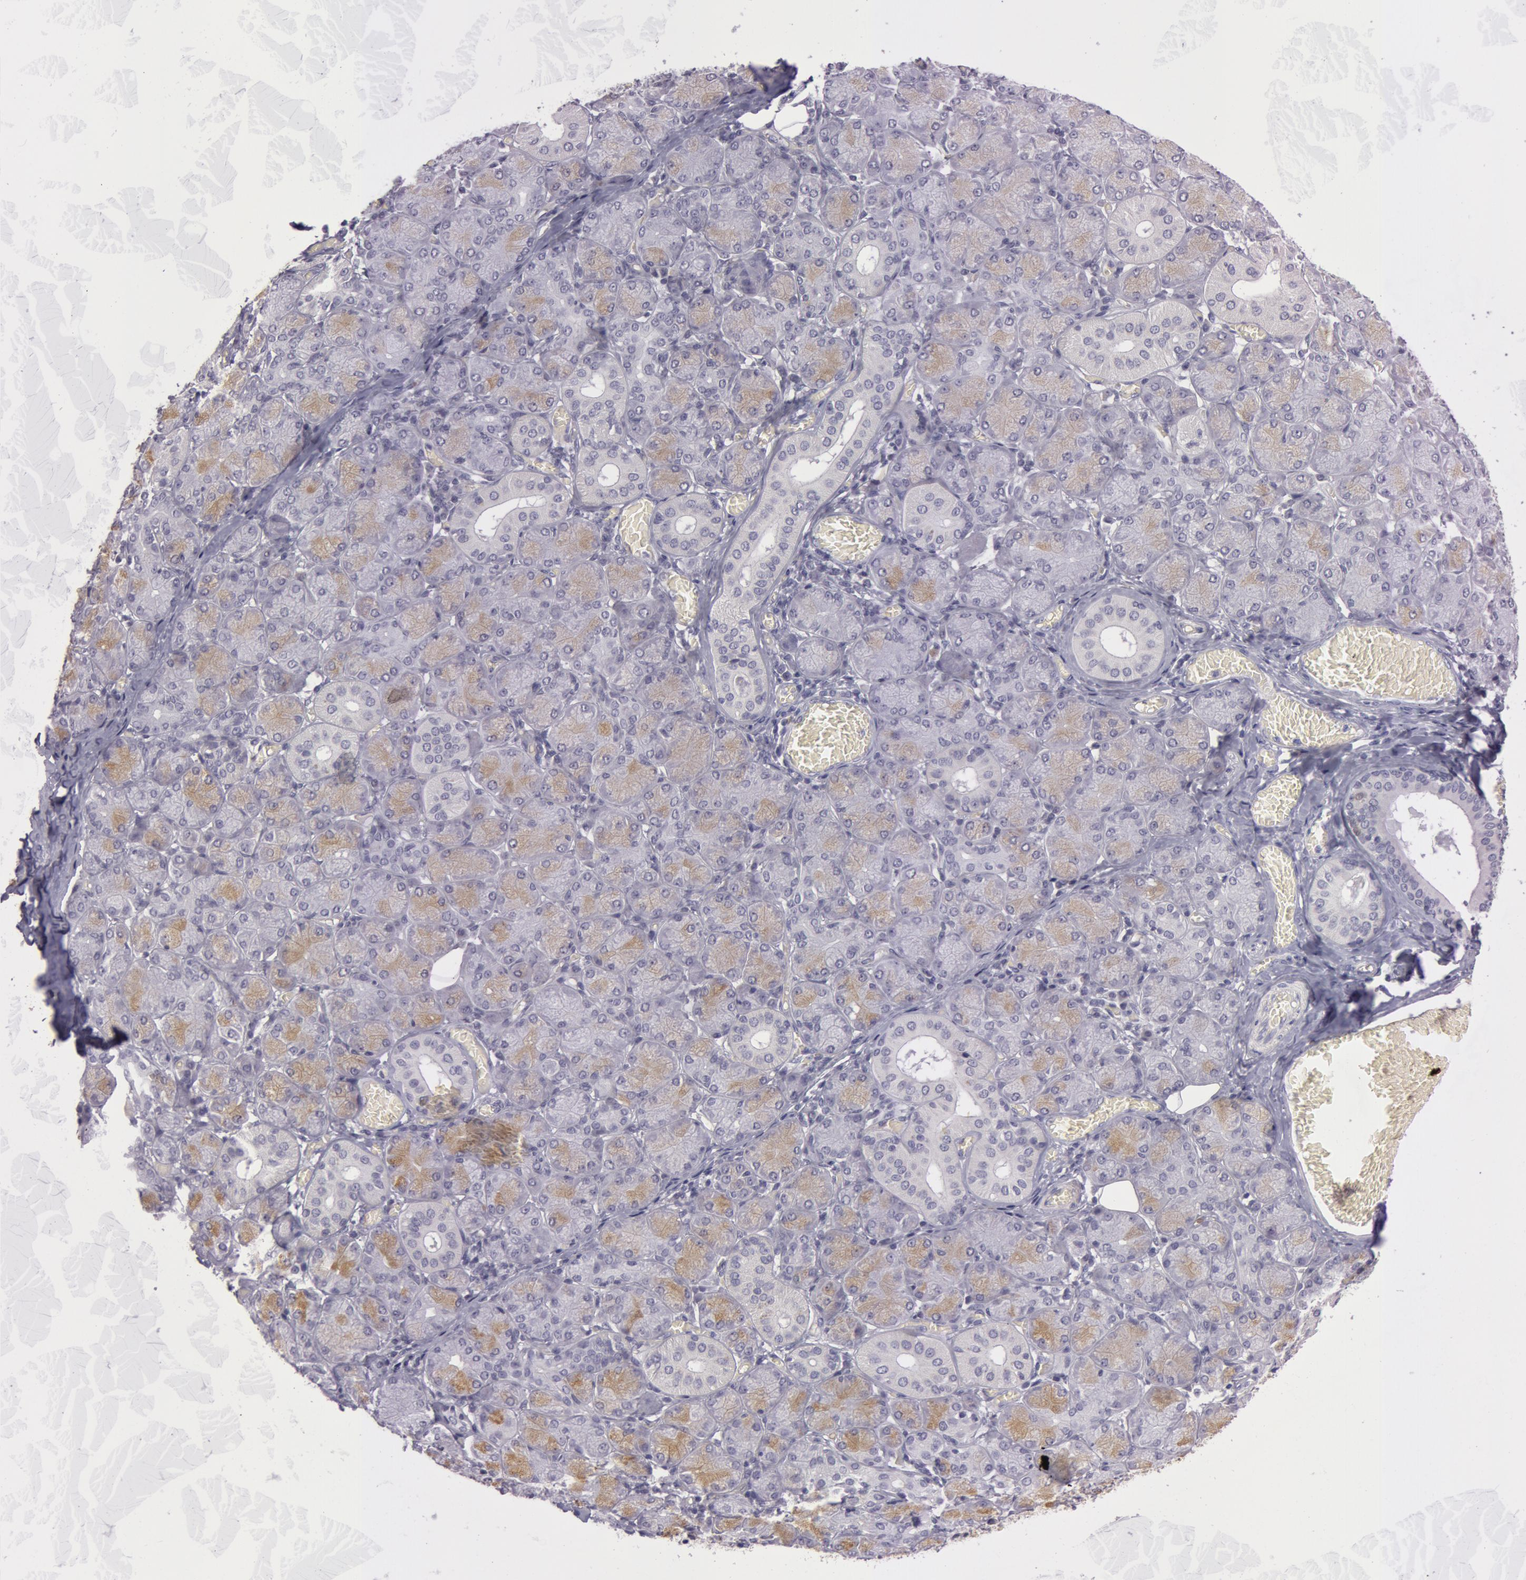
{"staining": {"intensity": "weak", "quantity": "<25%", "location": "cytoplasmic/membranous"}, "tissue": "salivary gland", "cell_type": "Glandular cells", "image_type": "normal", "snomed": [{"axis": "morphology", "description": "Normal tissue, NOS"}, {"axis": "topography", "description": "Salivary gland"}], "caption": "A high-resolution image shows immunohistochemistry staining of normal salivary gland, which demonstrates no significant staining in glandular cells. (DAB IHC, high magnification).", "gene": "IL1RN", "patient": {"sex": "female", "age": 24}}